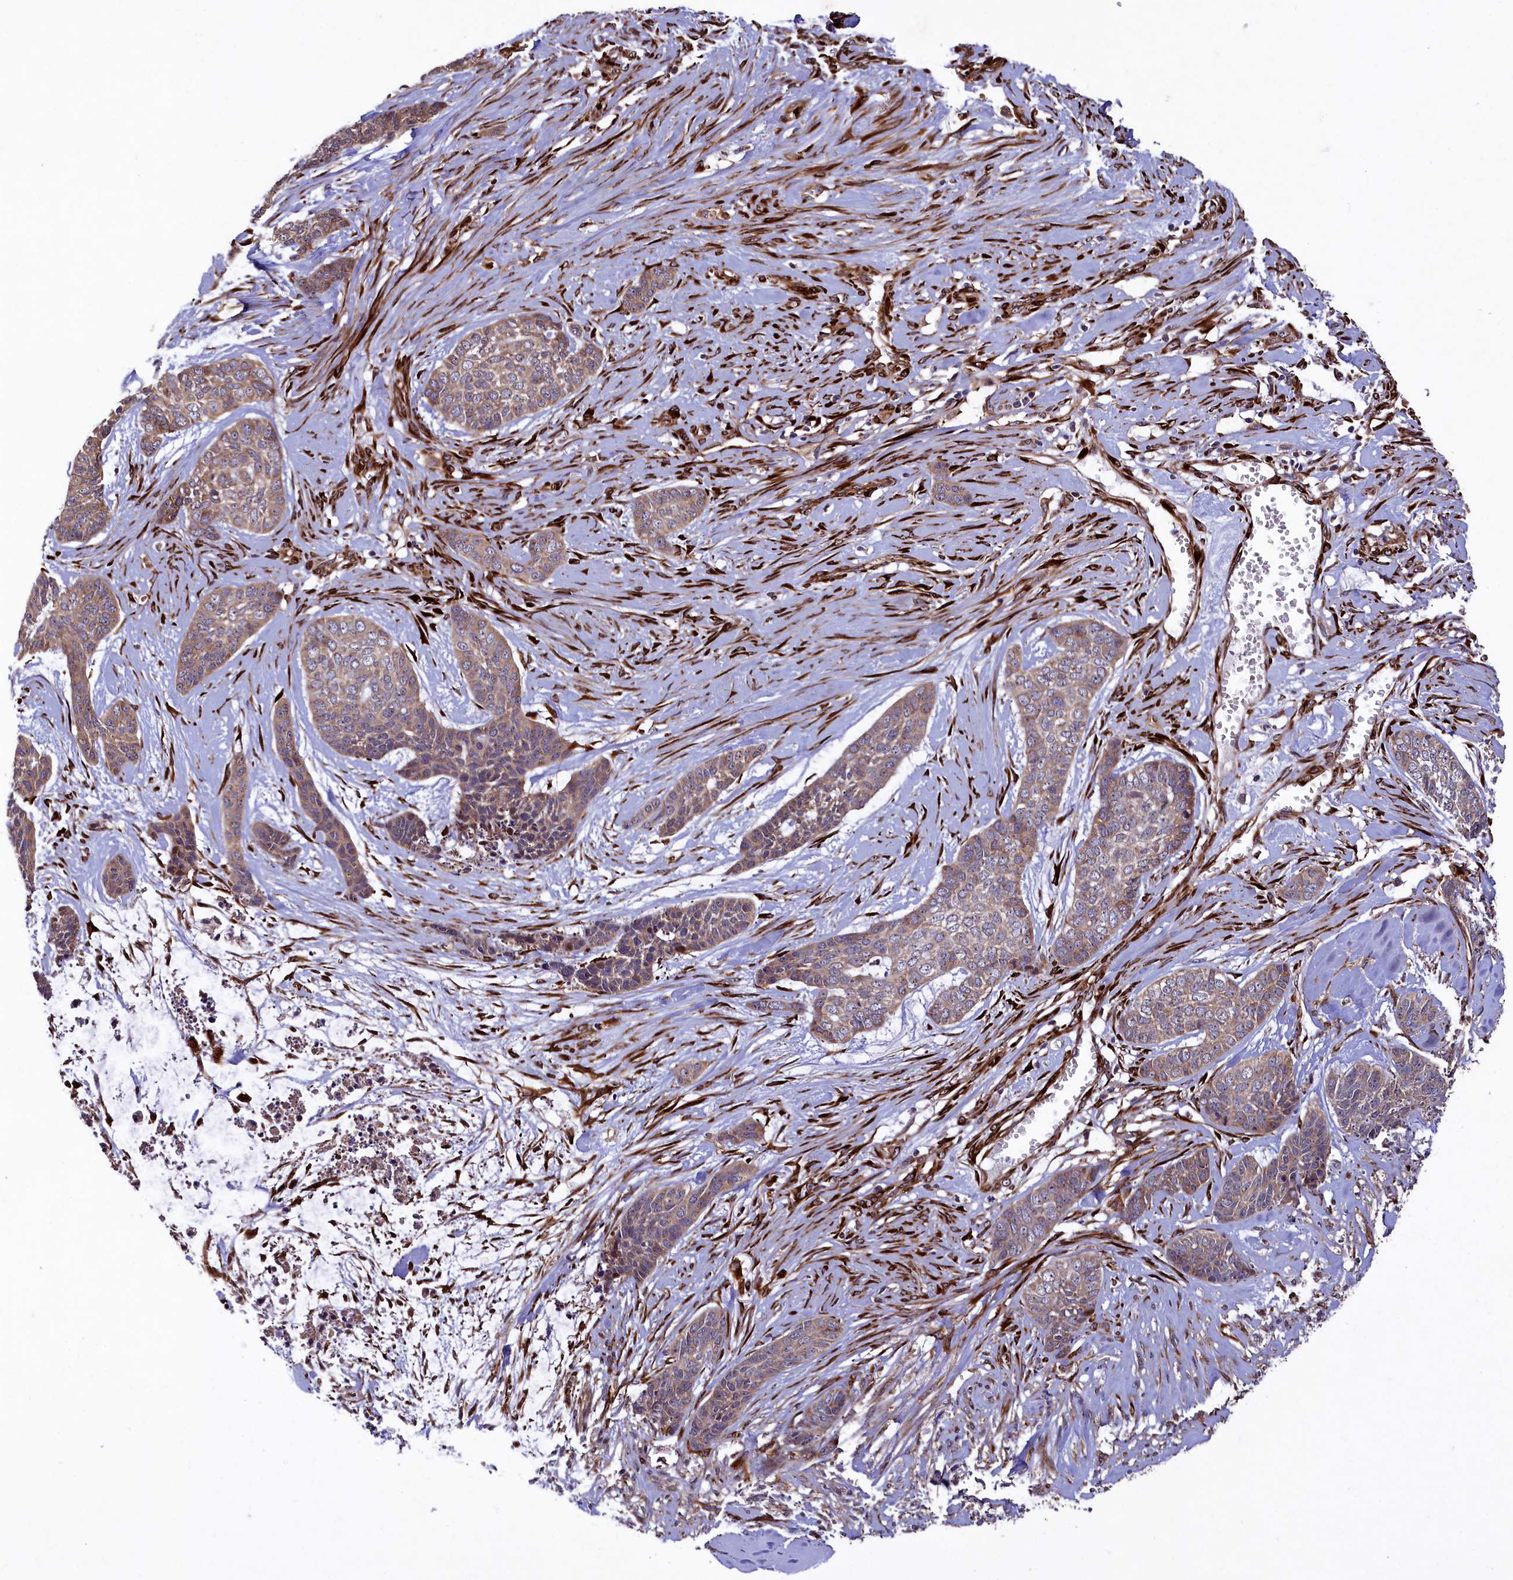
{"staining": {"intensity": "moderate", "quantity": ">75%", "location": "cytoplasmic/membranous"}, "tissue": "skin cancer", "cell_type": "Tumor cells", "image_type": "cancer", "snomed": [{"axis": "morphology", "description": "Basal cell carcinoma"}, {"axis": "topography", "description": "Skin"}], "caption": "An image of skin cancer stained for a protein reveals moderate cytoplasmic/membranous brown staining in tumor cells.", "gene": "ARRDC4", "patient": {"sex": "female", "age": 64}}